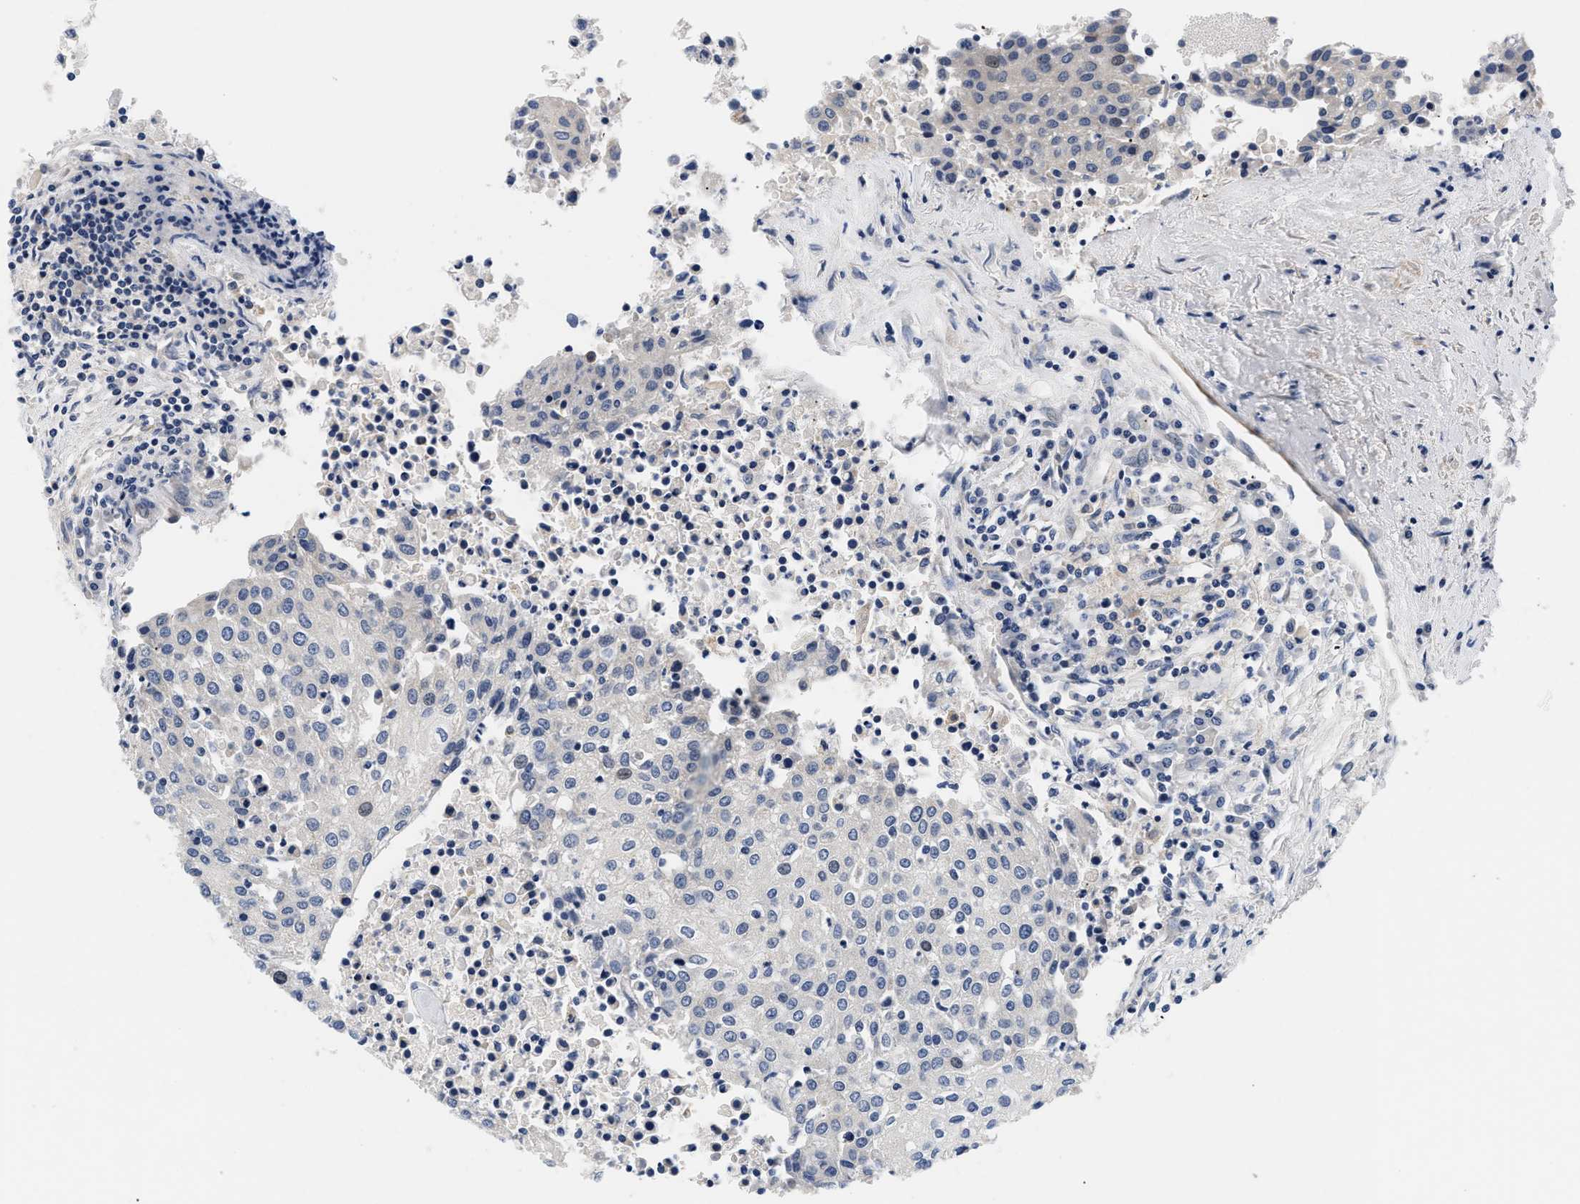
{"staining": {"intensity": "negative", "quantity": "none", "location": "none"}, "tissue": "urothelial cancer", "cell_type": "Tumor cells", "image_type": "cancer", "snomed": [{"axis": "morphology", "description": "Urothelial carcinoma, High grade"}, {"axis": "topography", "description": "Urinary bladder"}], "caption": "Immunohistochemical staining of urothelial cancer demonstrates no significant staining in tumor cells.", "gene": "PDP1", "patient": {"sex": "female", "age": 85}}